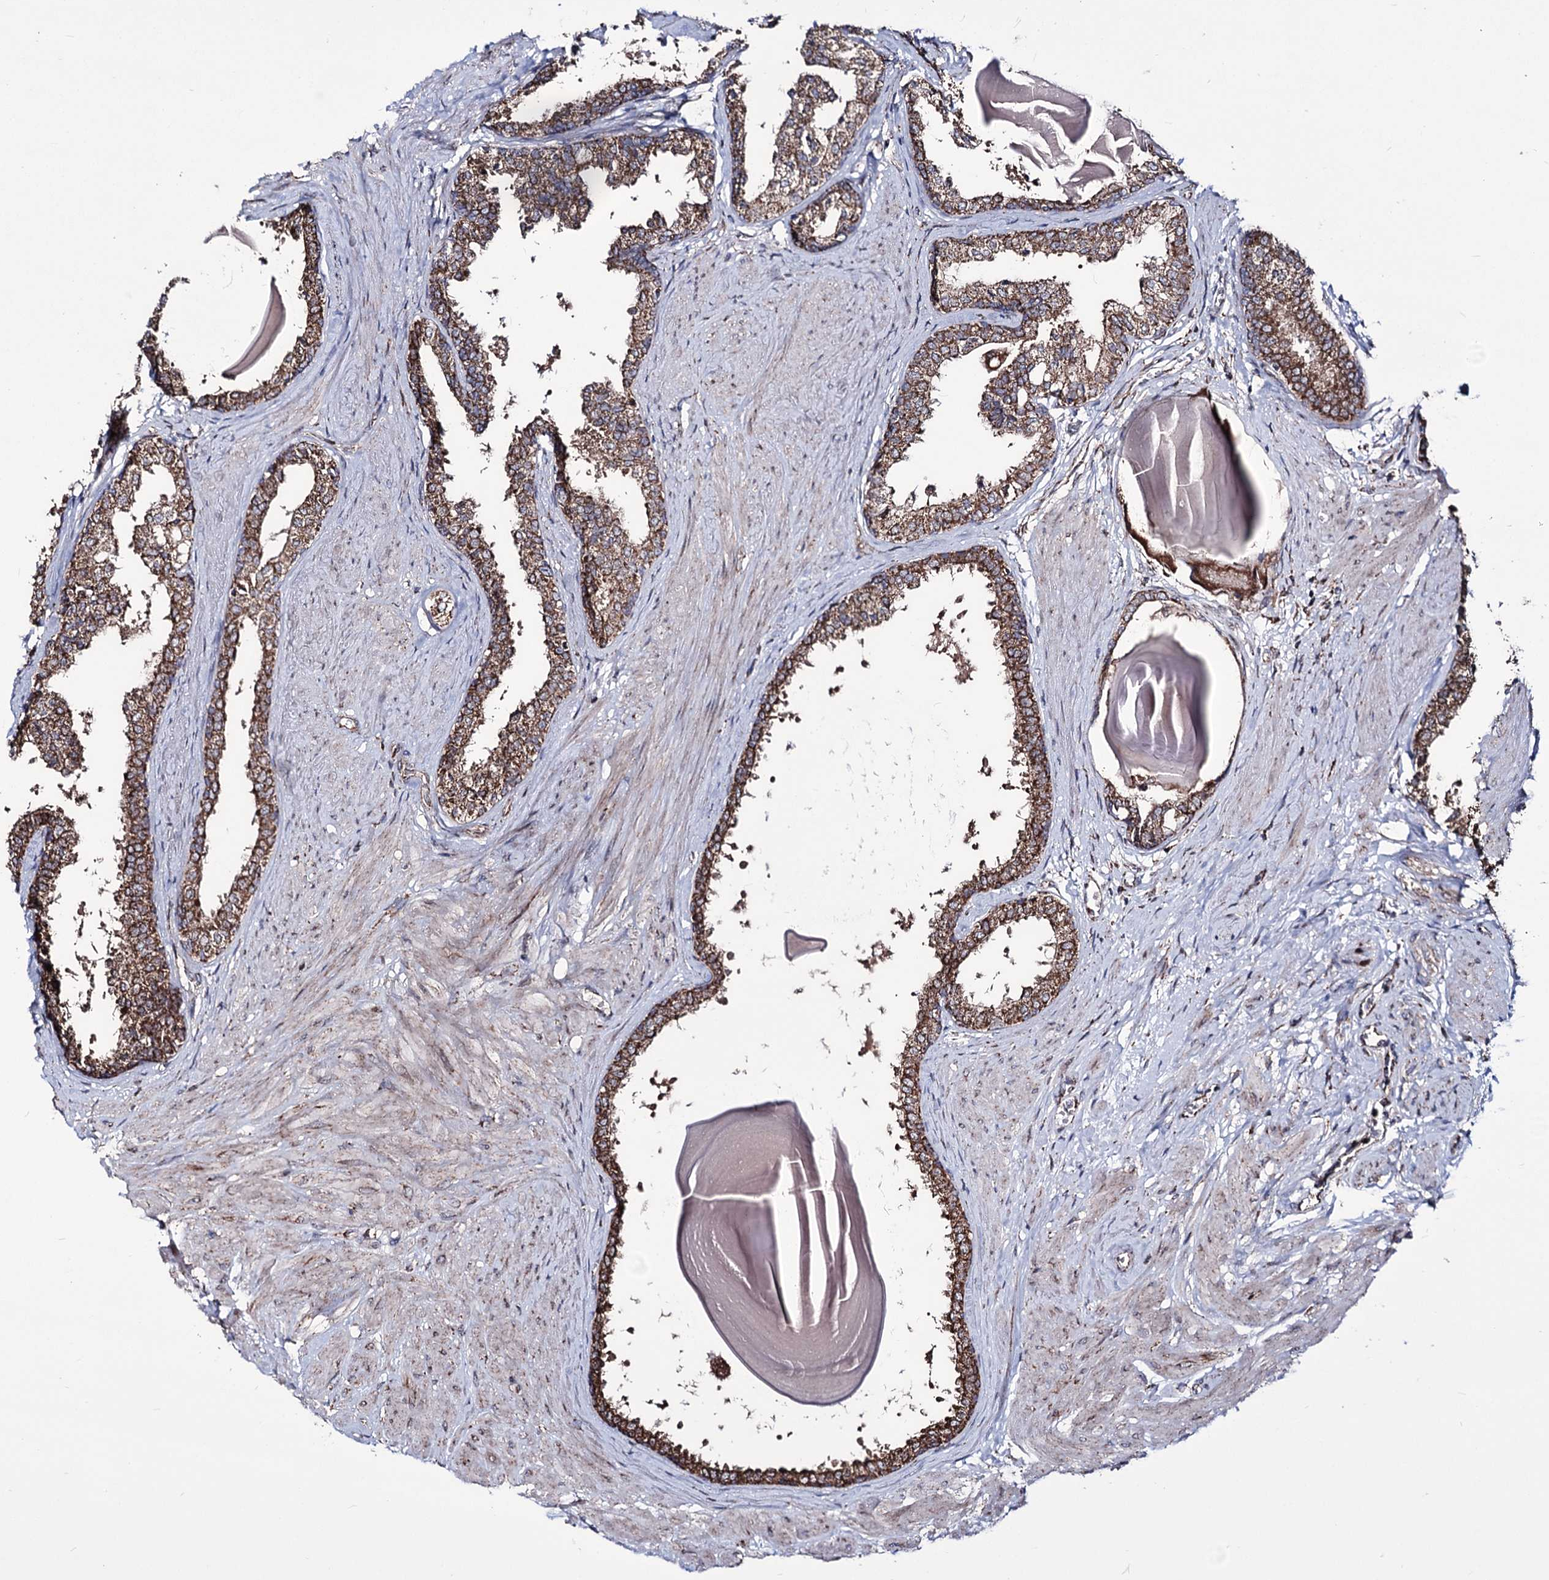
{"staining": {"intensity": "strong", "quantity": ">75%", "location": "cytoplasmic/membranous"}, "tissue": "prostate", "cell_type": "Glandular cells", "image_type": "normal", "snomed": [{"axis": "morphology", "description": "Normal tissue, NOS"}, {"axis": "topography", "description": "Prostate"}], "caption": "Protein expression analysis of unremarkable prostate displays strong cytoplasmic/membranous staining in approximately >75% of glandular cells. Nuclei are stained in blue.", "gene": "CREB3L4", "patient": {"sex": "male", "age": 48}}